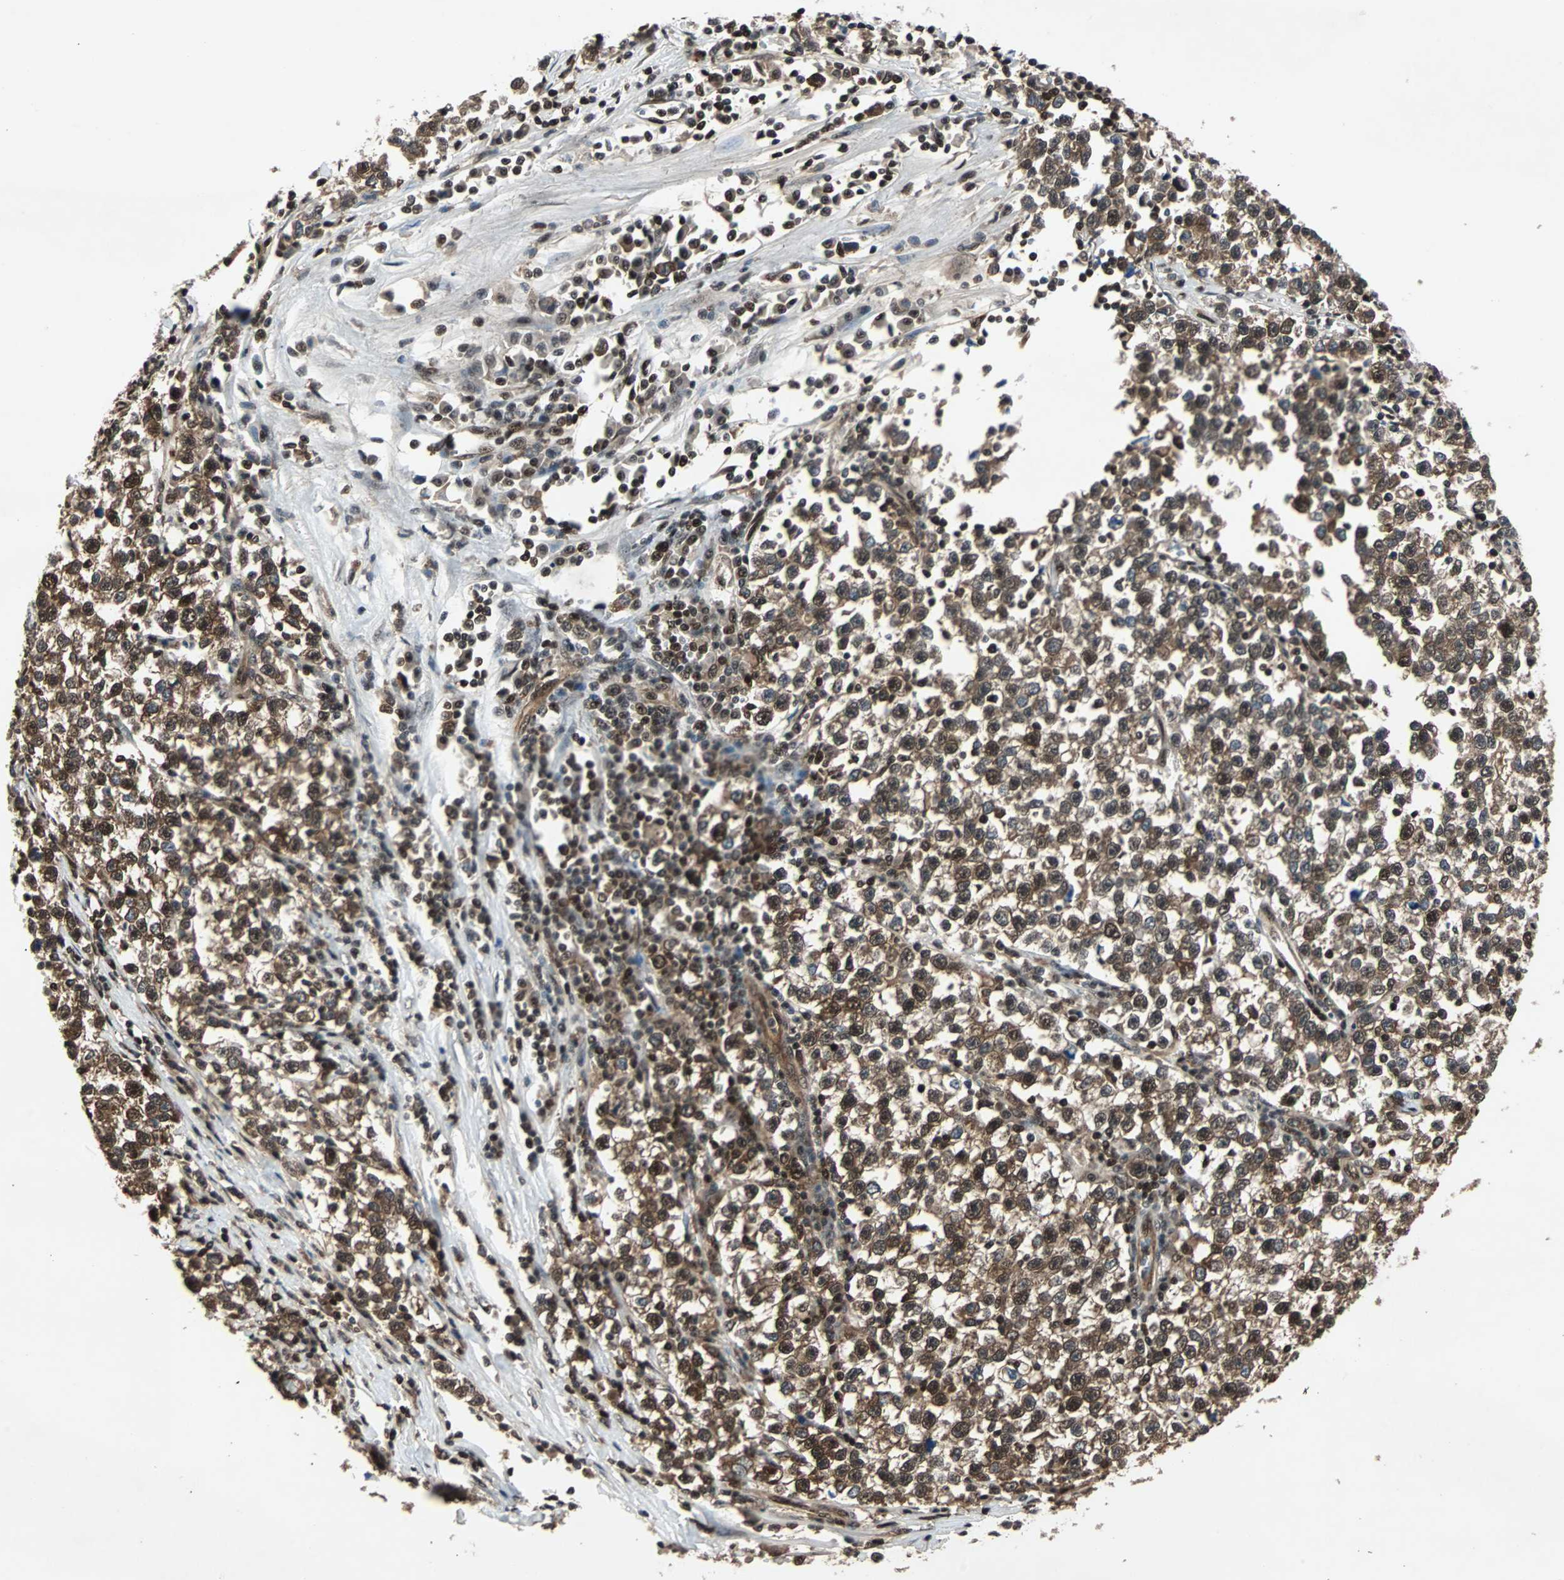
{"staining": {"intensity": "strong", "quantity": ">75%", "location": "cytoplasmic/membranous,nuclear"}, "tissue": "testis cancer", "cell_type": "Tumor cells", "image_type": "cancer", "snomed": [{"axis": "morphology", "description": "Seminoma, NOS"}, {"axis": "topography", "description": "Testis"}], "caption": "Human testis seminoma stained for a protein (brown) exhibits strong cytoplasmic/membranous and nuclear positive expression in about >75% of tumor cells.", "gene": "ACLY", "patient": {"sex": "male", "age": 43}}